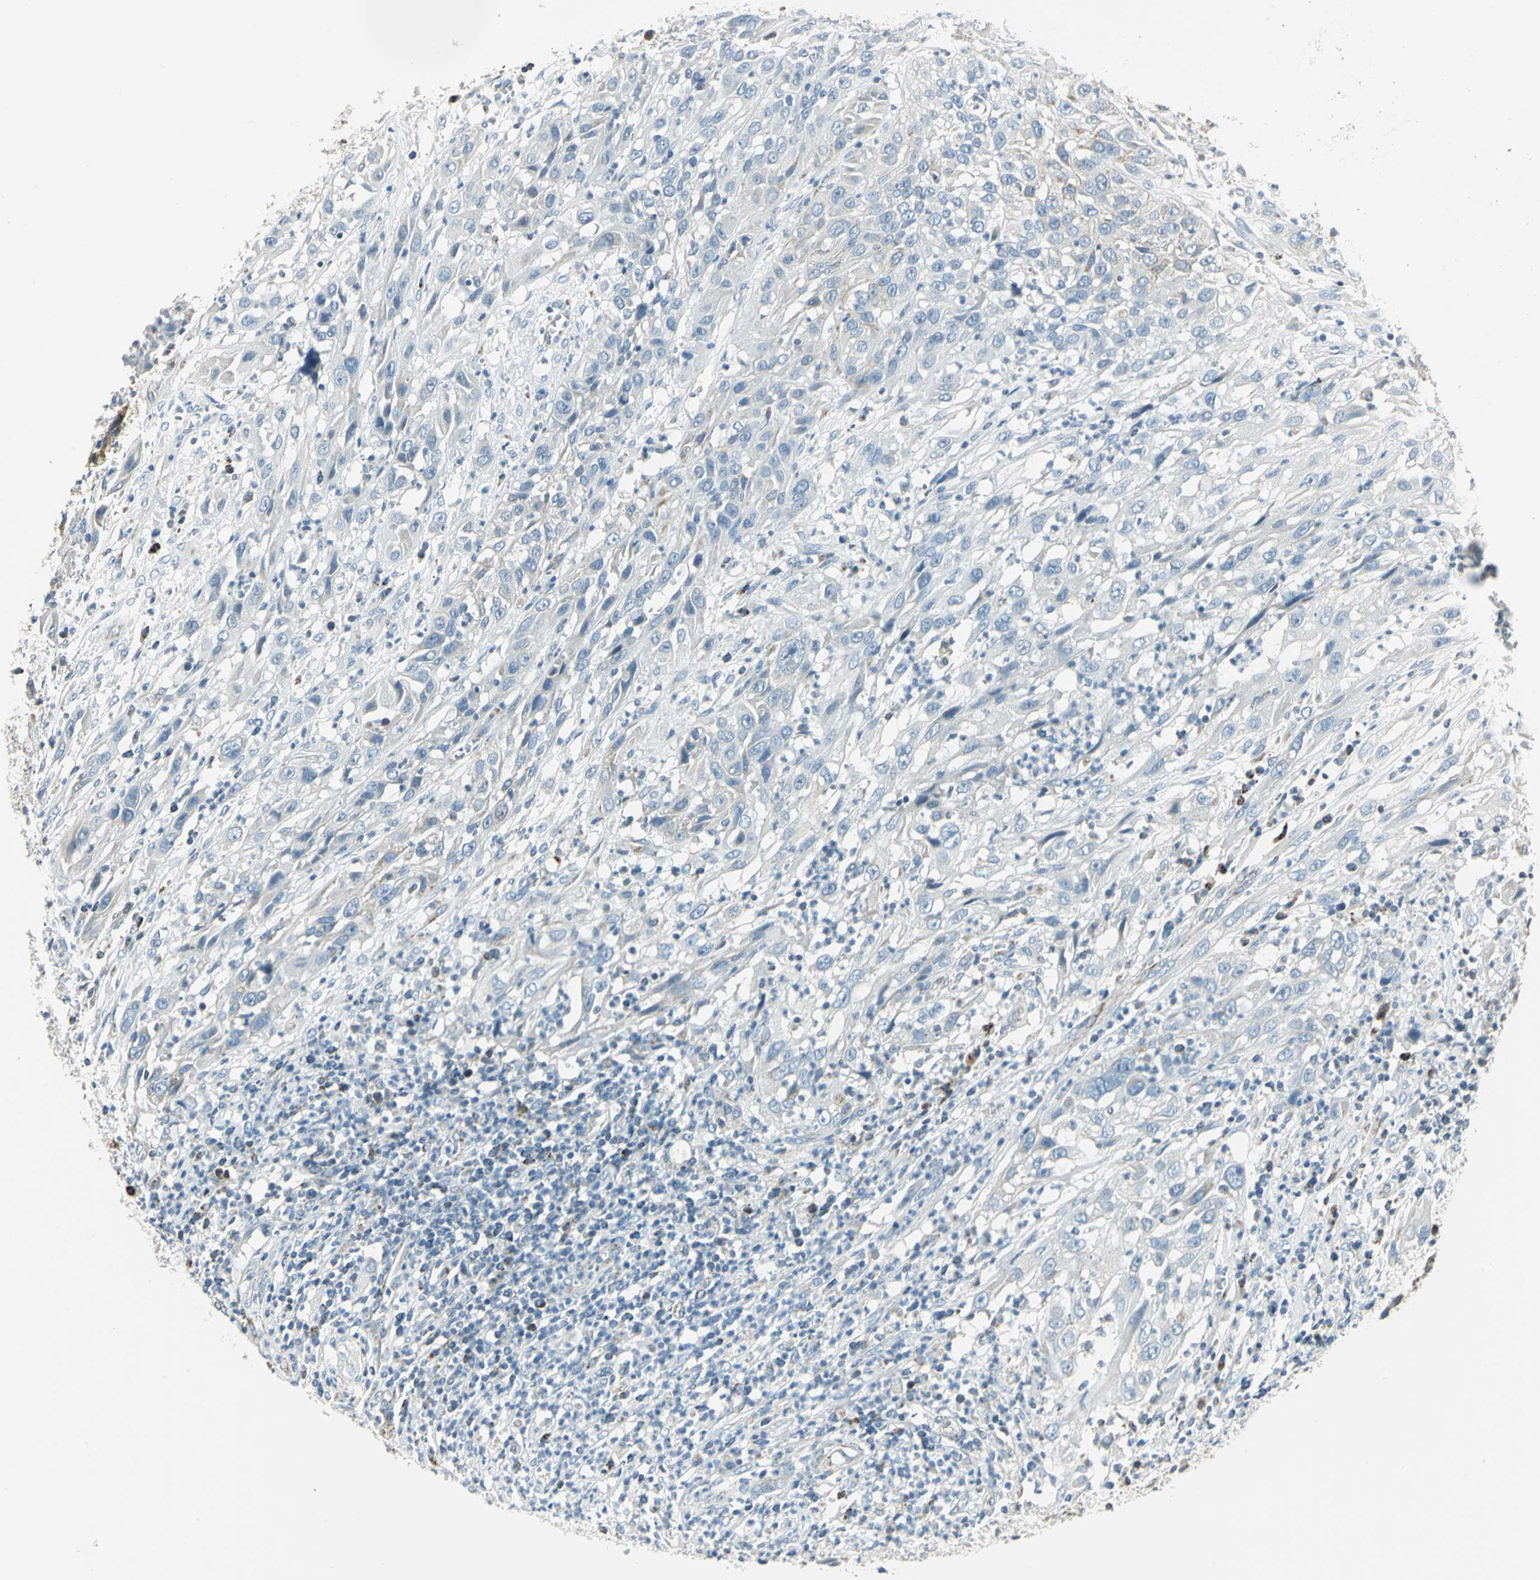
{"staining": {"intensity": "weak", "quantity": "<25%", "location": "cytoplasmic/membranous"}, "tissue": "cervical cancer", "cell_type": "Tumor cells", "image_type": "cancer", "snomed": [{"axis": "morphology", "description": "Squamous cell carcinoma, NOS"}, {"axis": "topography", "description": "Cervix"}], "caption": "Micrograph shows no significant protein positivity in tumor cells of cervical cancer. (DAB (3,3'-diaminobenzidine) immunohistochemistry visualized using brightfield microscopy, high magnification).", "gene": "ACADM", "patient": {"sex": "female", "age": 32}}